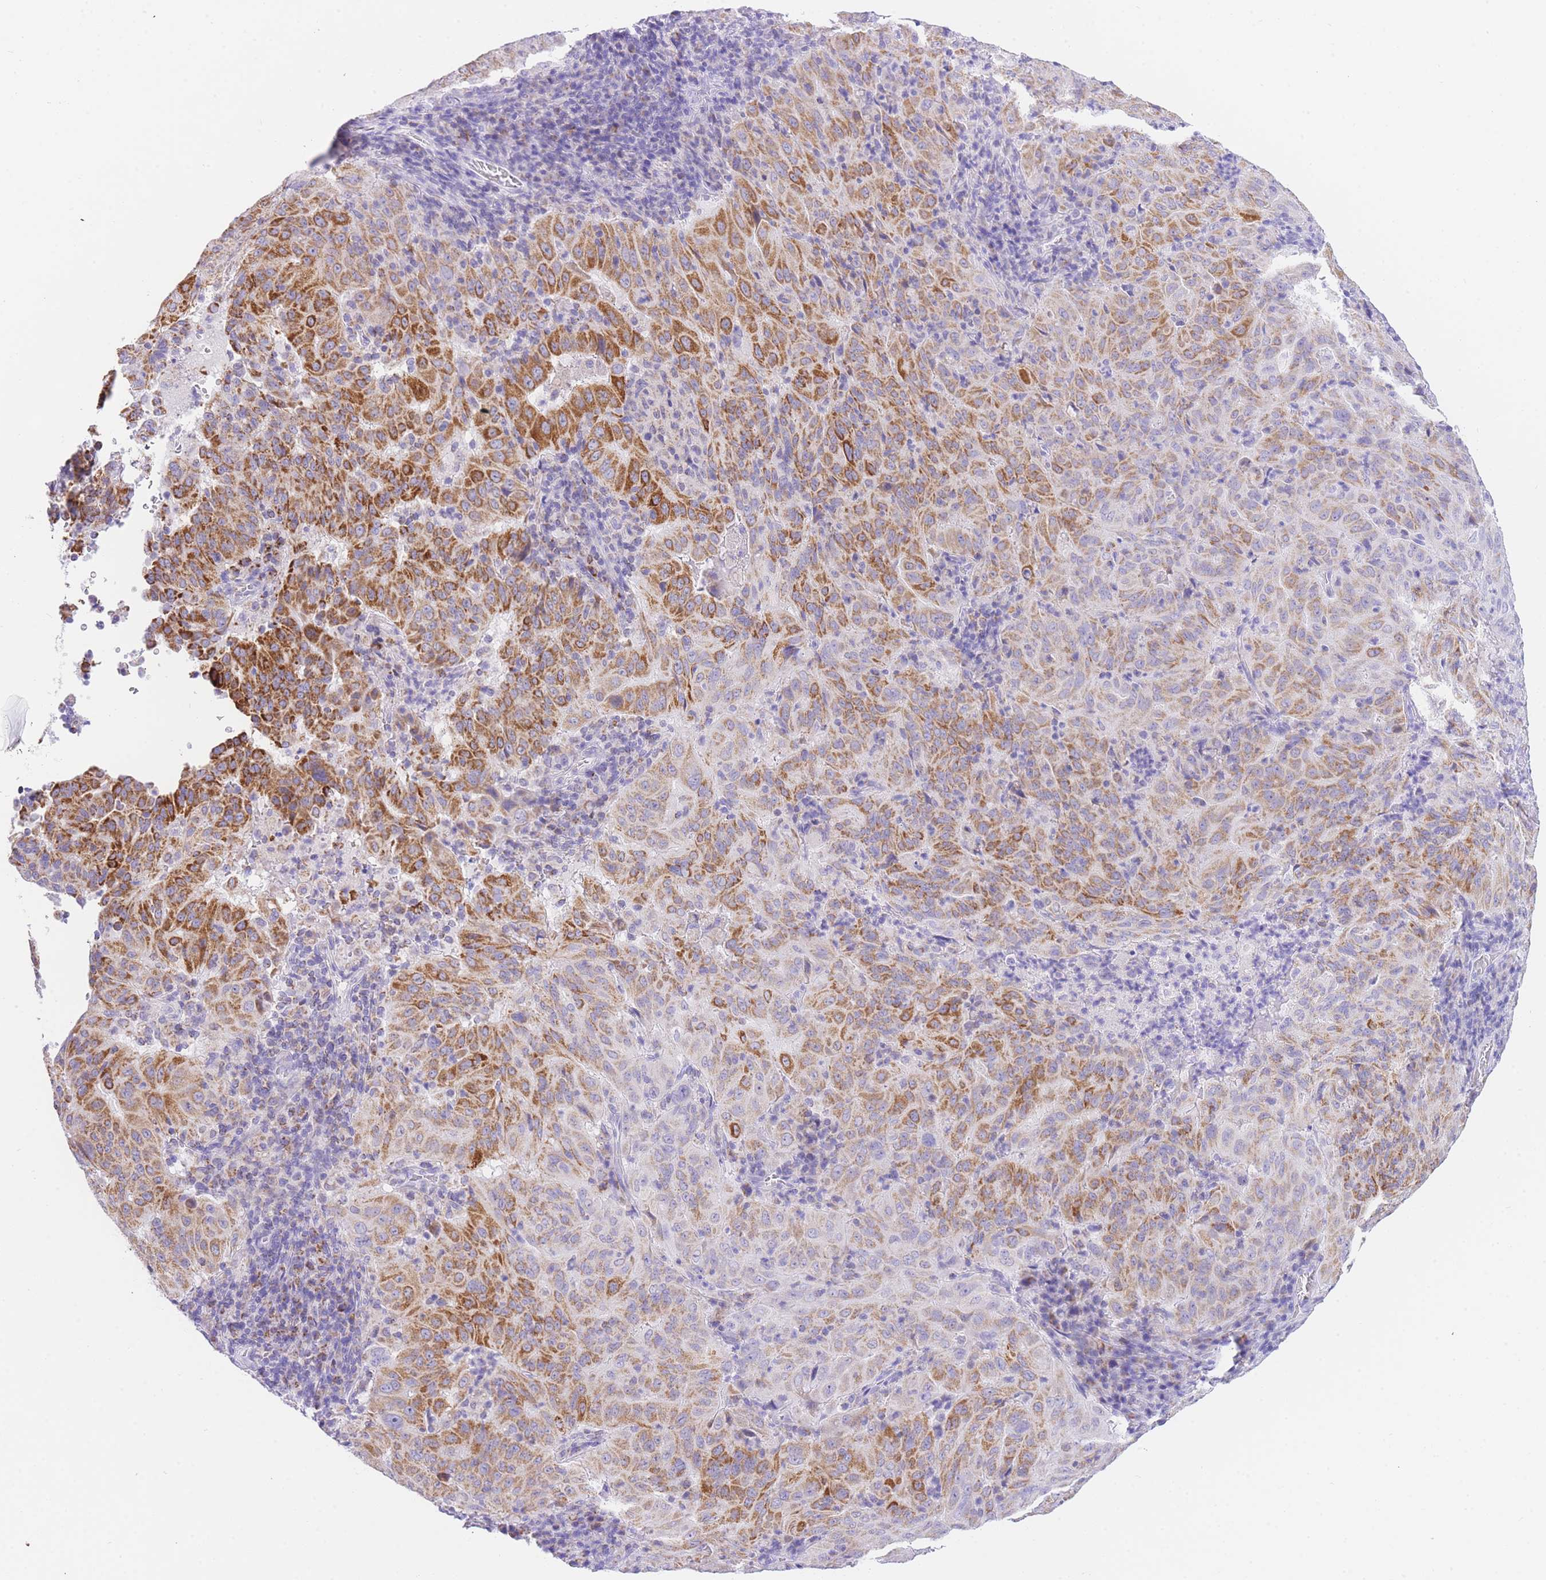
{"staining": {"intensity": "strong", "quantity": "25%-75%", "location": "cytoplasmic/membranous"}, "tissue": "pancreatic cancer", "cell_type": "Tumor cells", "image_type": "cancer", "snomed": [{"axis": "morphology", "description": "Adenocarcinoma, NOS"}, {"axis": "topography", "description": "Pancreas"}], "caption": "This image reveals pancreatic cancer (adenocarcinoma) stained with immunohistochemistry (IHC) to label a protein in brown. The cytoplasmic/membranous of tumor cells show strong positivity for the protein. Nuclei are counter-stained blue.", "gene": "NKD2", "patient": {"sex": "male", "age": 63}}